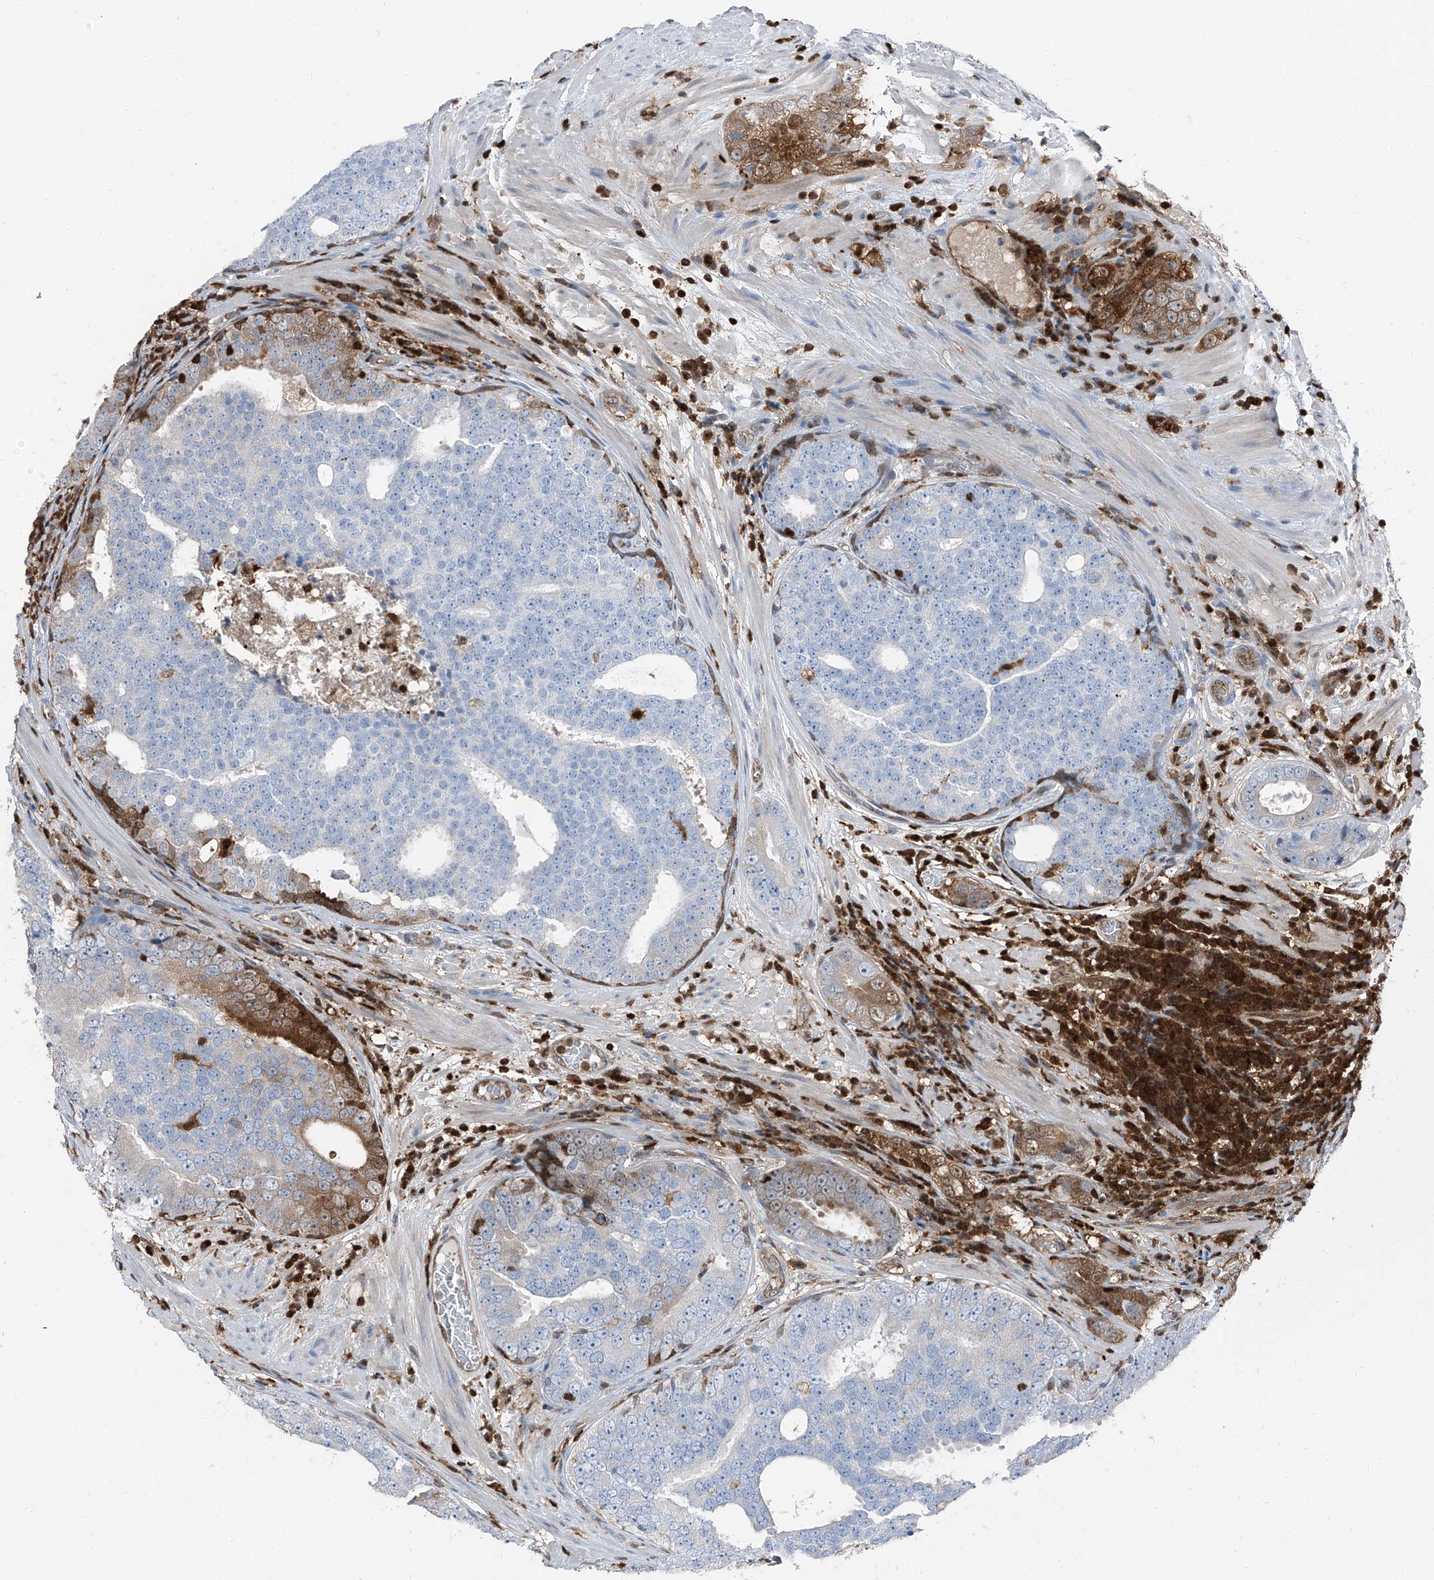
{"staining": {"intensity": "moderate", "quantity": "<25%", "location": "cytoplasmic/membranous"}, "tissue": "prostate cancer", "cell_type": "Tumor cells", "image_type": "cancer", "snomed": [{"axis": "morphology", "description": "Adenocarcinoma, High grade"}, {"axis": "topography", "description": "Prostate"}], "caption": "Protein analysis of high-grade adenocarcinoma (prostate) tissue shows moderate cytoplasmic/membranous positivity in about <25% of tumor cells.", "gene": "PSMB10", "patient": {"sex": "male", "age": 56}}